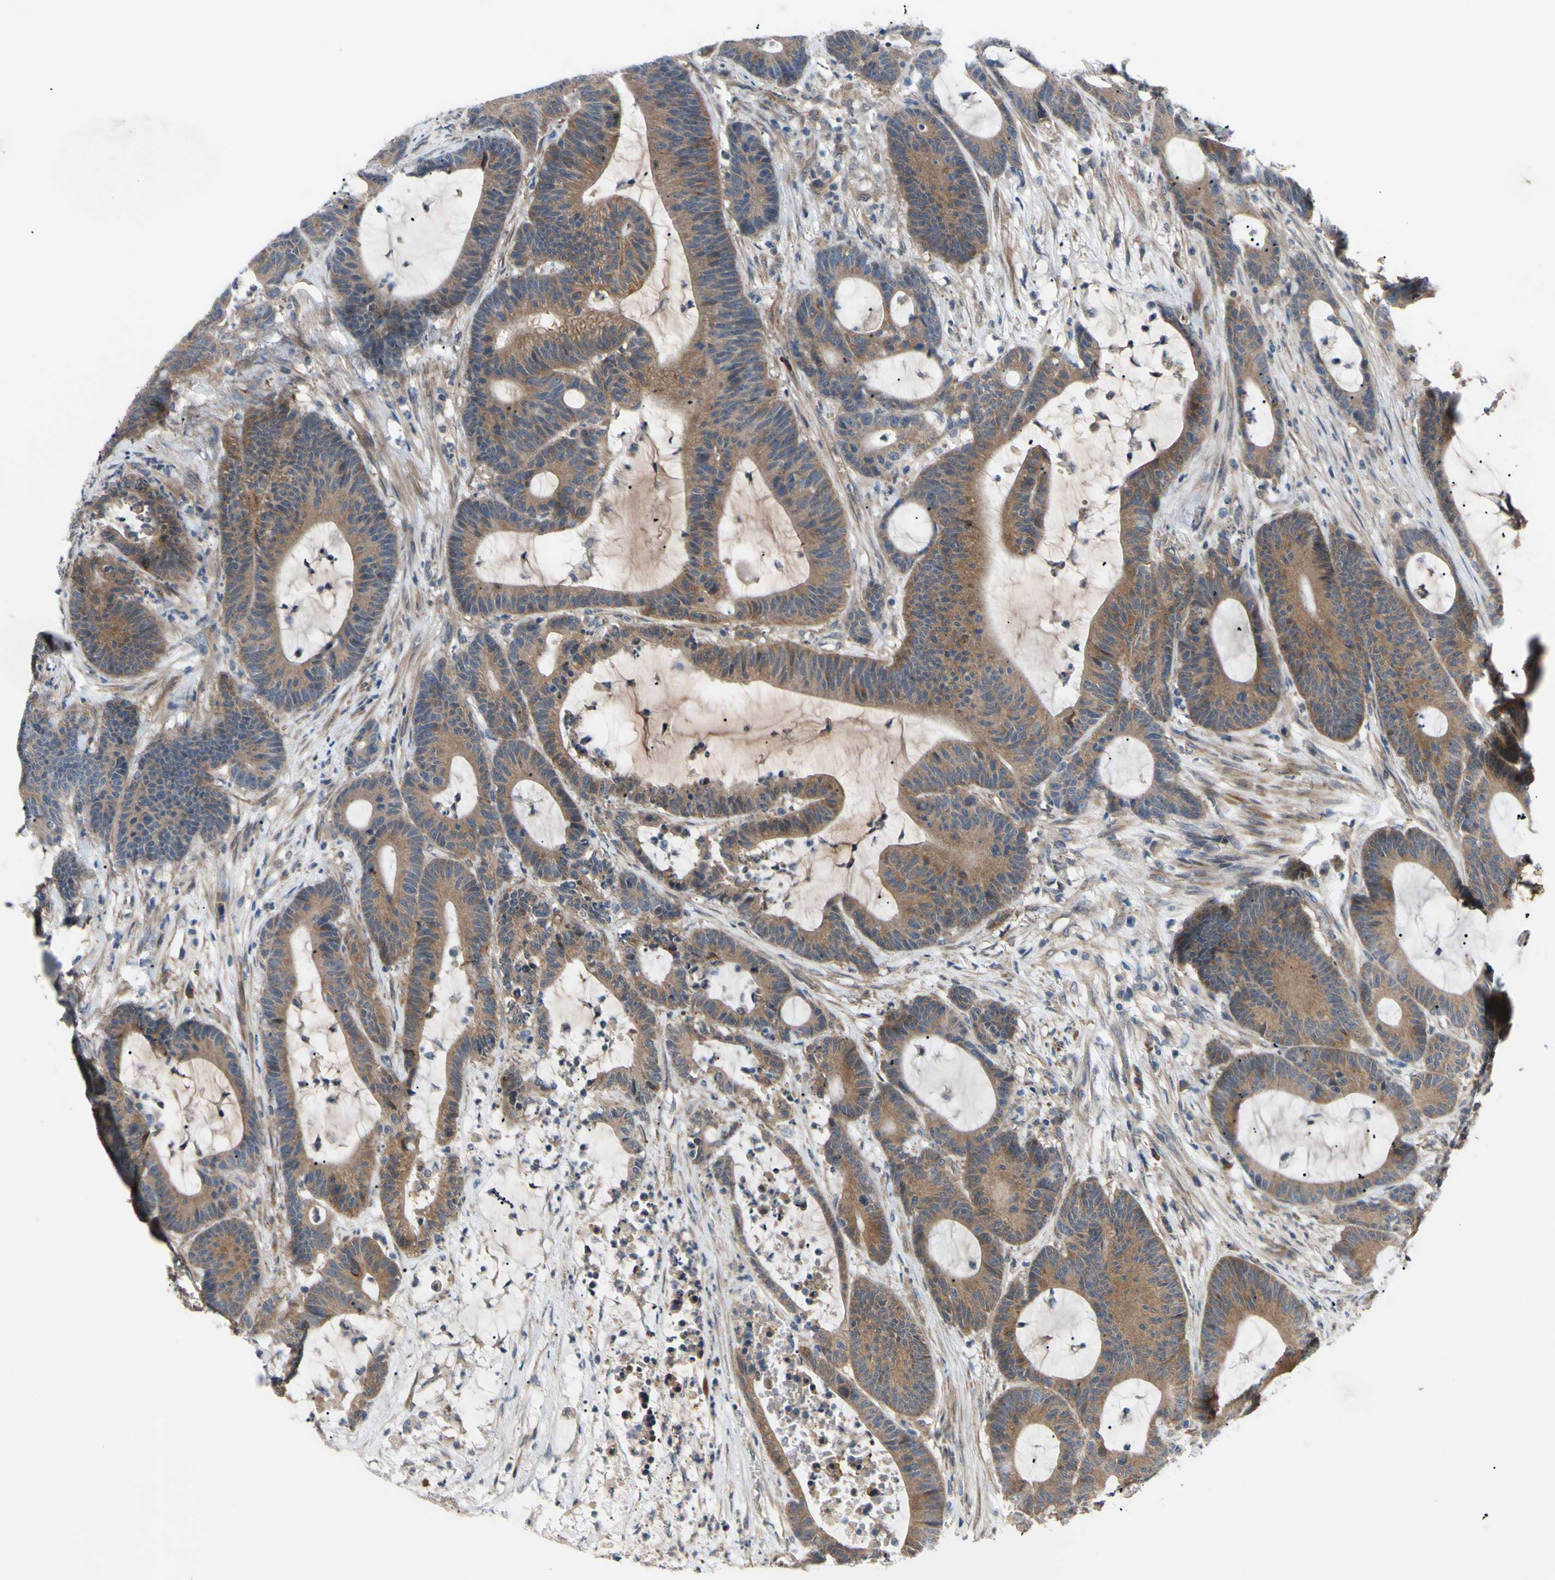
{"staining": {"intensity": "moderate", "quantity": ">75%", "location": "cytoplasmic/membranous"}, "tissue": "colorectal cancer", "cell_type": "Tumor cells", "image_type": "cancer", "snomed": [{"axis": "morphology", "description": "Adenocarcinoma, NOS"}, {"axis": "topography", "description": "Colon"}], "caption": "Immunohistochemistry (IHC) micrograph of neoplastic tissue: human colorectal cancer stained using immunohistochemistry reveals medium levels of moderate protein expression localized specifically in the cytoplasmic/membranous of tumor cells, appearing as a cytoplasmic/membranous brown color.", "gene": "SVIL", "patient": {"sex": "female", "age": 84}}